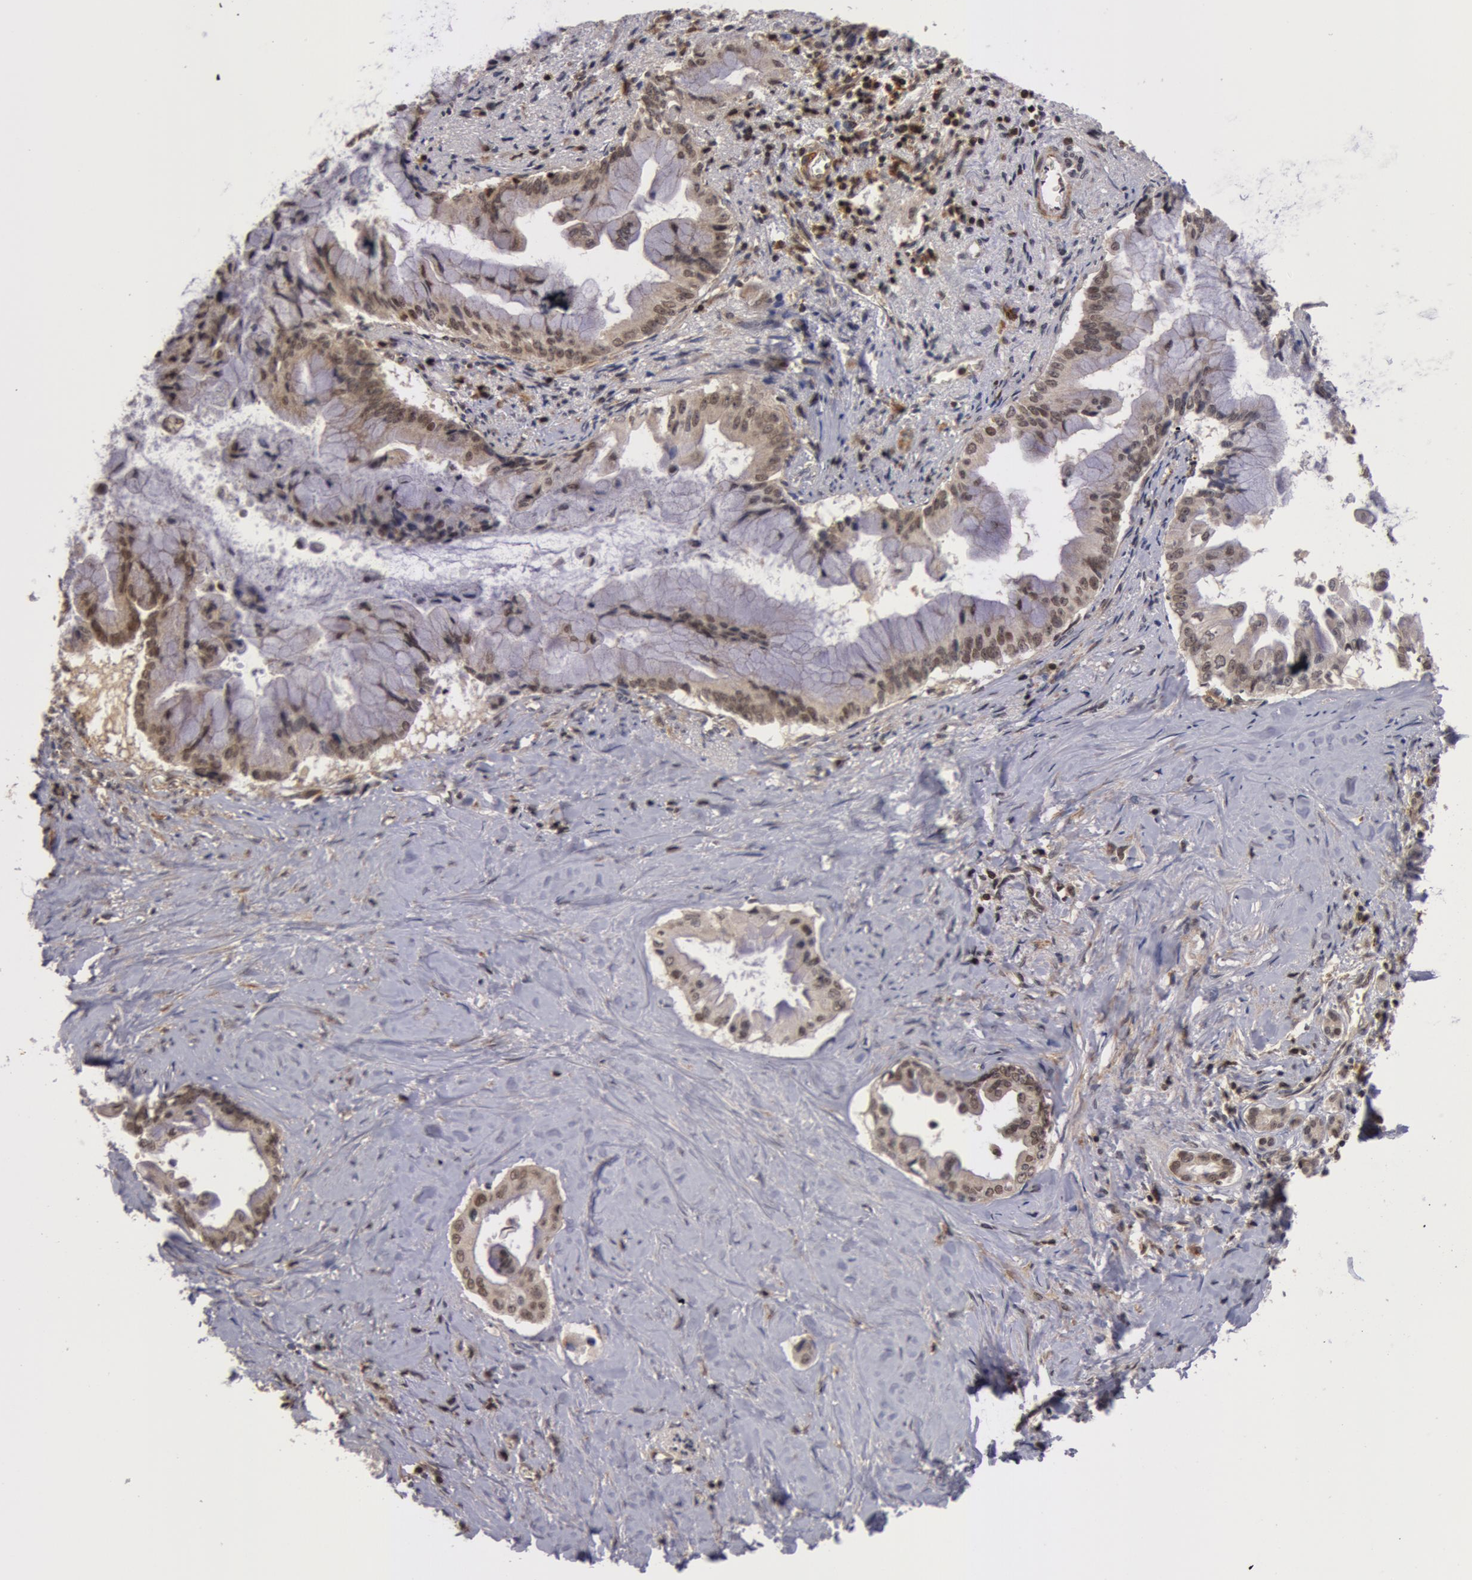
{"staining": {"intensity": "weak", "quantity": "25%-75%", "location": "nuclear"}, "tissue": "pancreatic cancer", "cell_type": "Tumor cells", "image_type": "cancer", "snomed": [{"axis": "morphology", "description": "Adenocarcinoma, NOS"}, {"axis": "topography", "description": "Pancreas"}], "caption": "This image exhibits IHC staining of human pancreatic cancer, with low weak nuclear staining in about 25%-75% of tumor cells.", "gene": "ZNF350", "patient": {"sex": "male", "age": 59}}